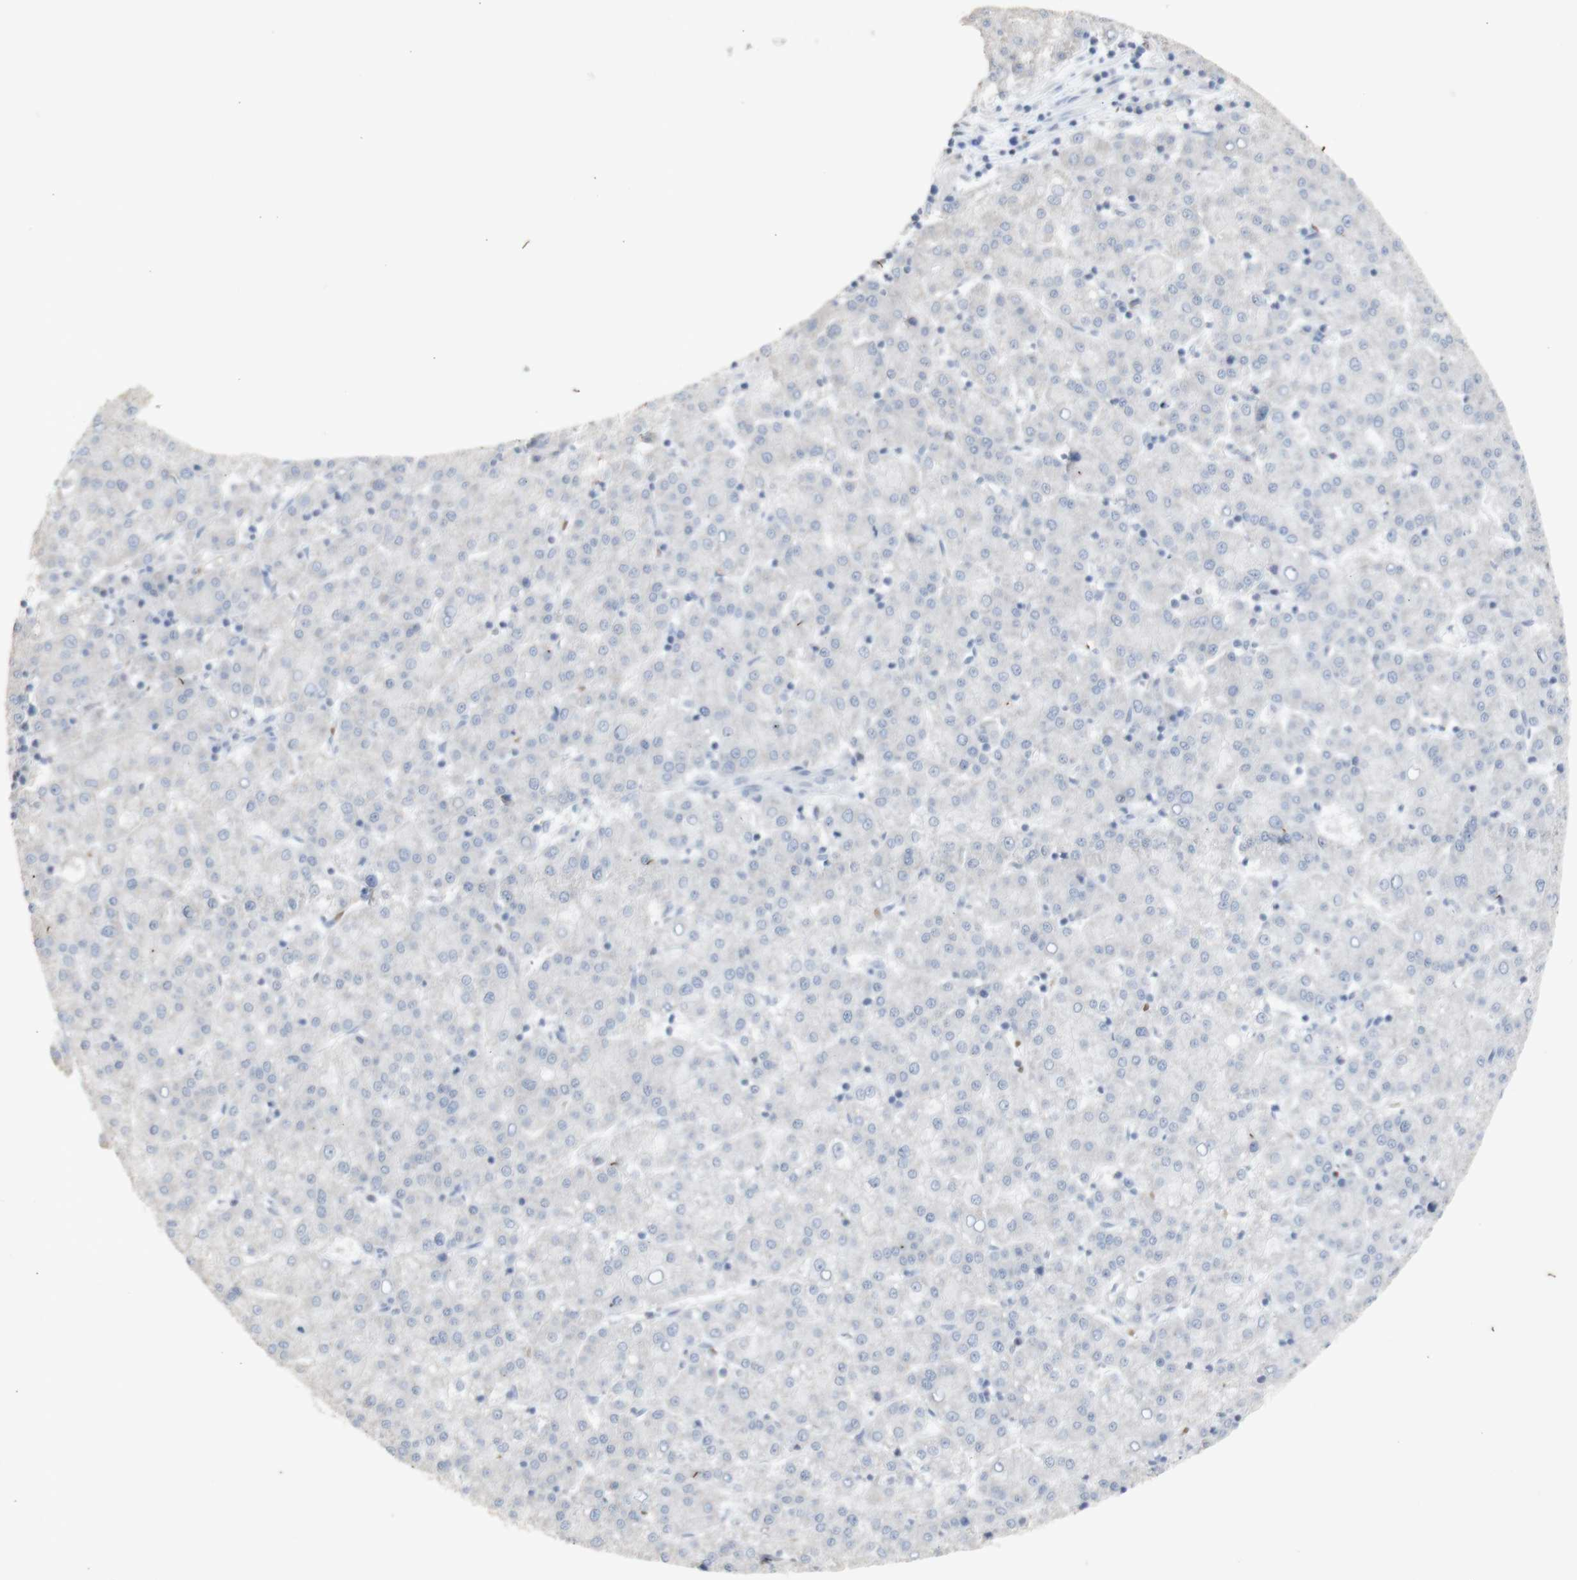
{"staining": {"intensity": "negative", "quantity": "none", "location": "none"}, "tissue": "liver cancer", "cell_type": "Tumor cells", "image_type": "cancer", "snomed": [{"axis": "morphology", "description": "Carcinoma, Hepatocellular, NOS"}, {"axis": "topography", "description": "Liver"}], "caption": "Tumor cells show no significant staining in hepatocellular carcinoma (liver).", "gene": "INS", "patient": {"sex": "female", "age": 58}}